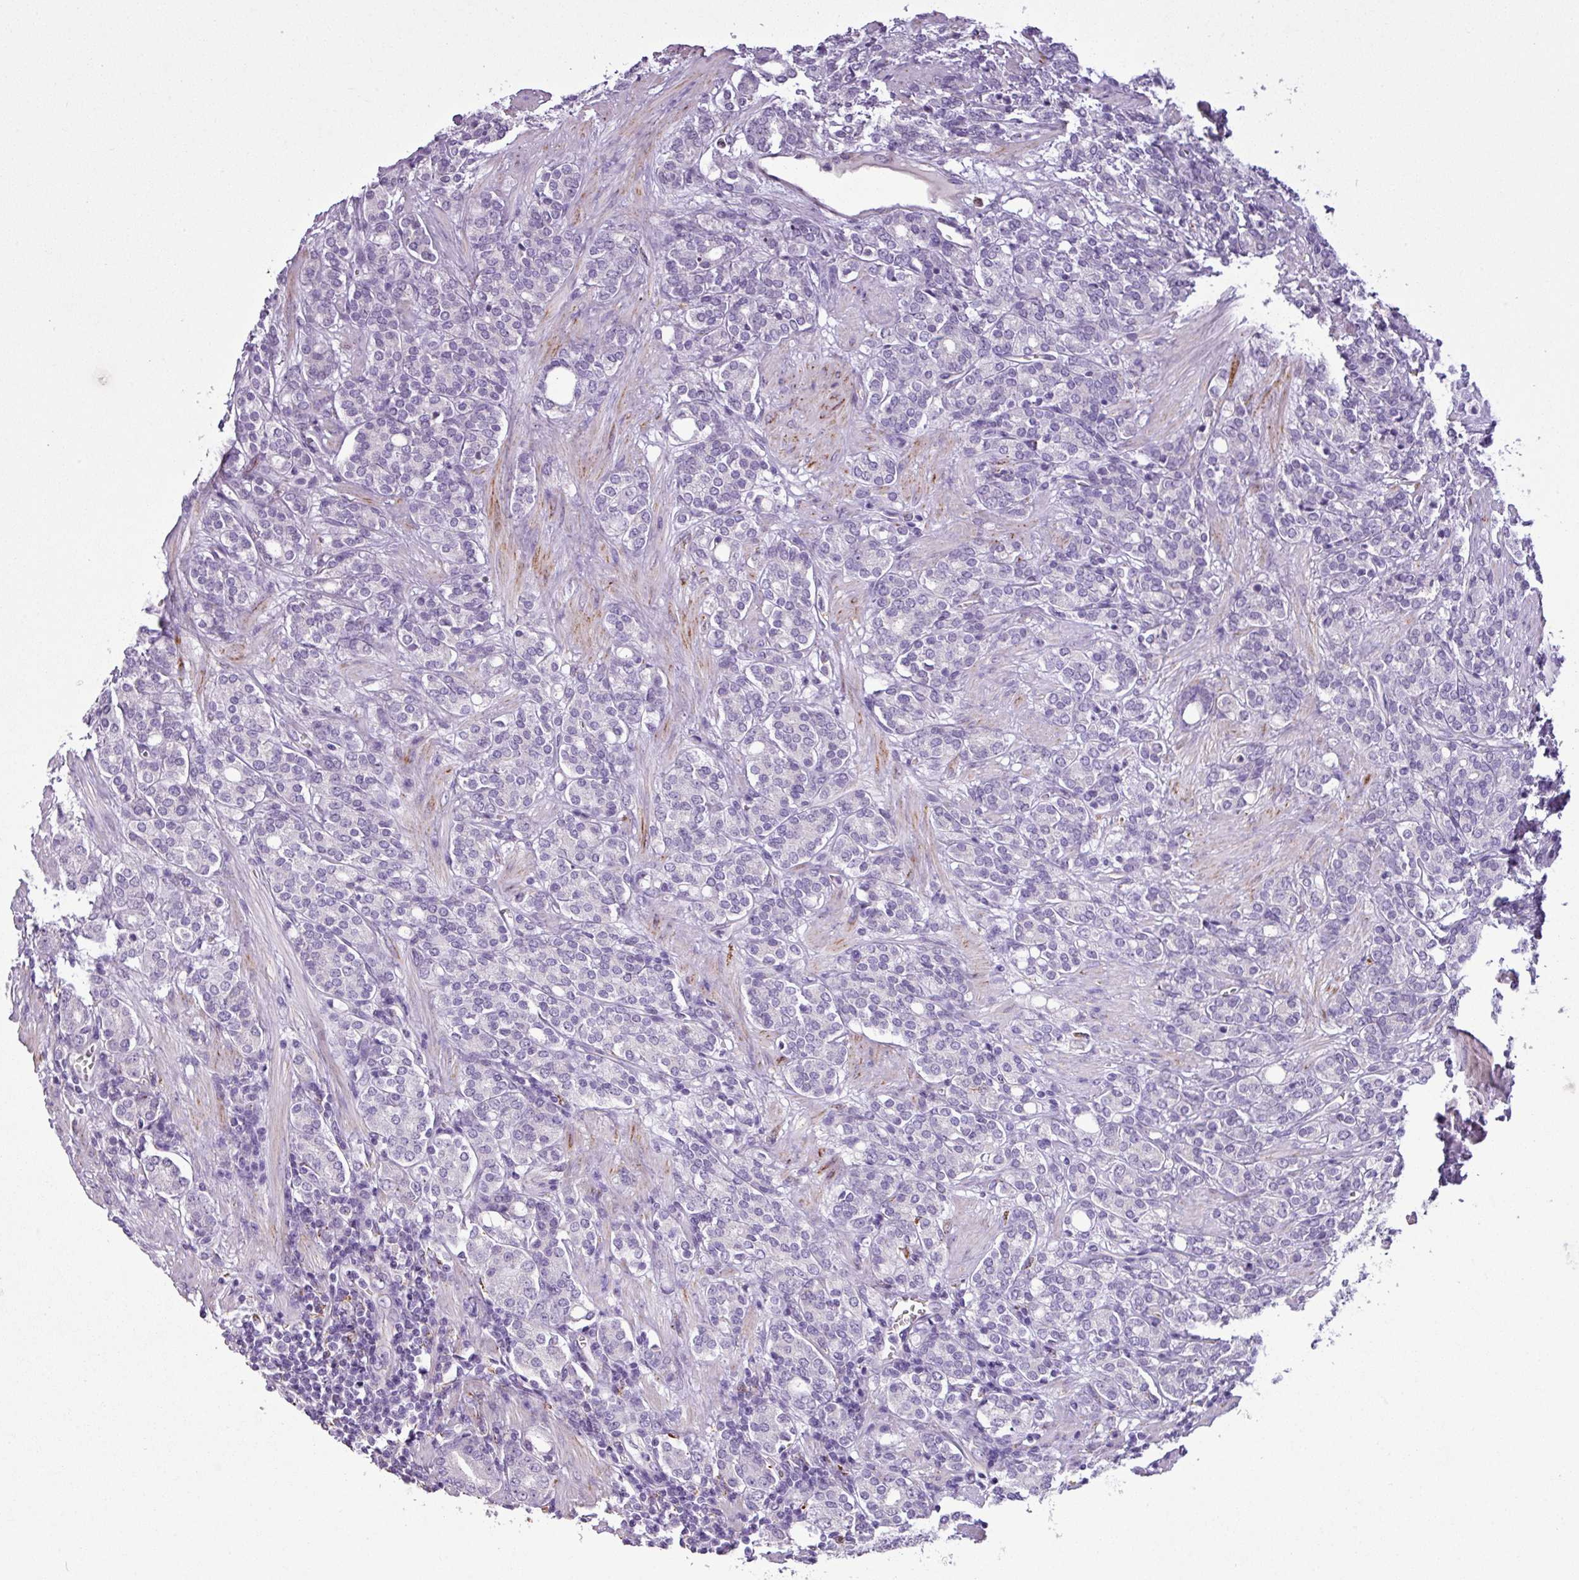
{"staining": {"intensity": "negative", "quantity": "none", "location": "none"}, "tissue": "prostate cancer", "cell_type": "Tumor cells", "image_type": "cancer", "snomed": [{"axis": "morphology", "description": "Adenocarcinoma, High grade"}, {"axis": "topography", "description": "Prostate"}], "caption": "Tumor cells show no significant staining in high-grade adenocarcinoma (prostate).", "gene": "ZNF667", "patient": {"sex": "male", "age": 62}}